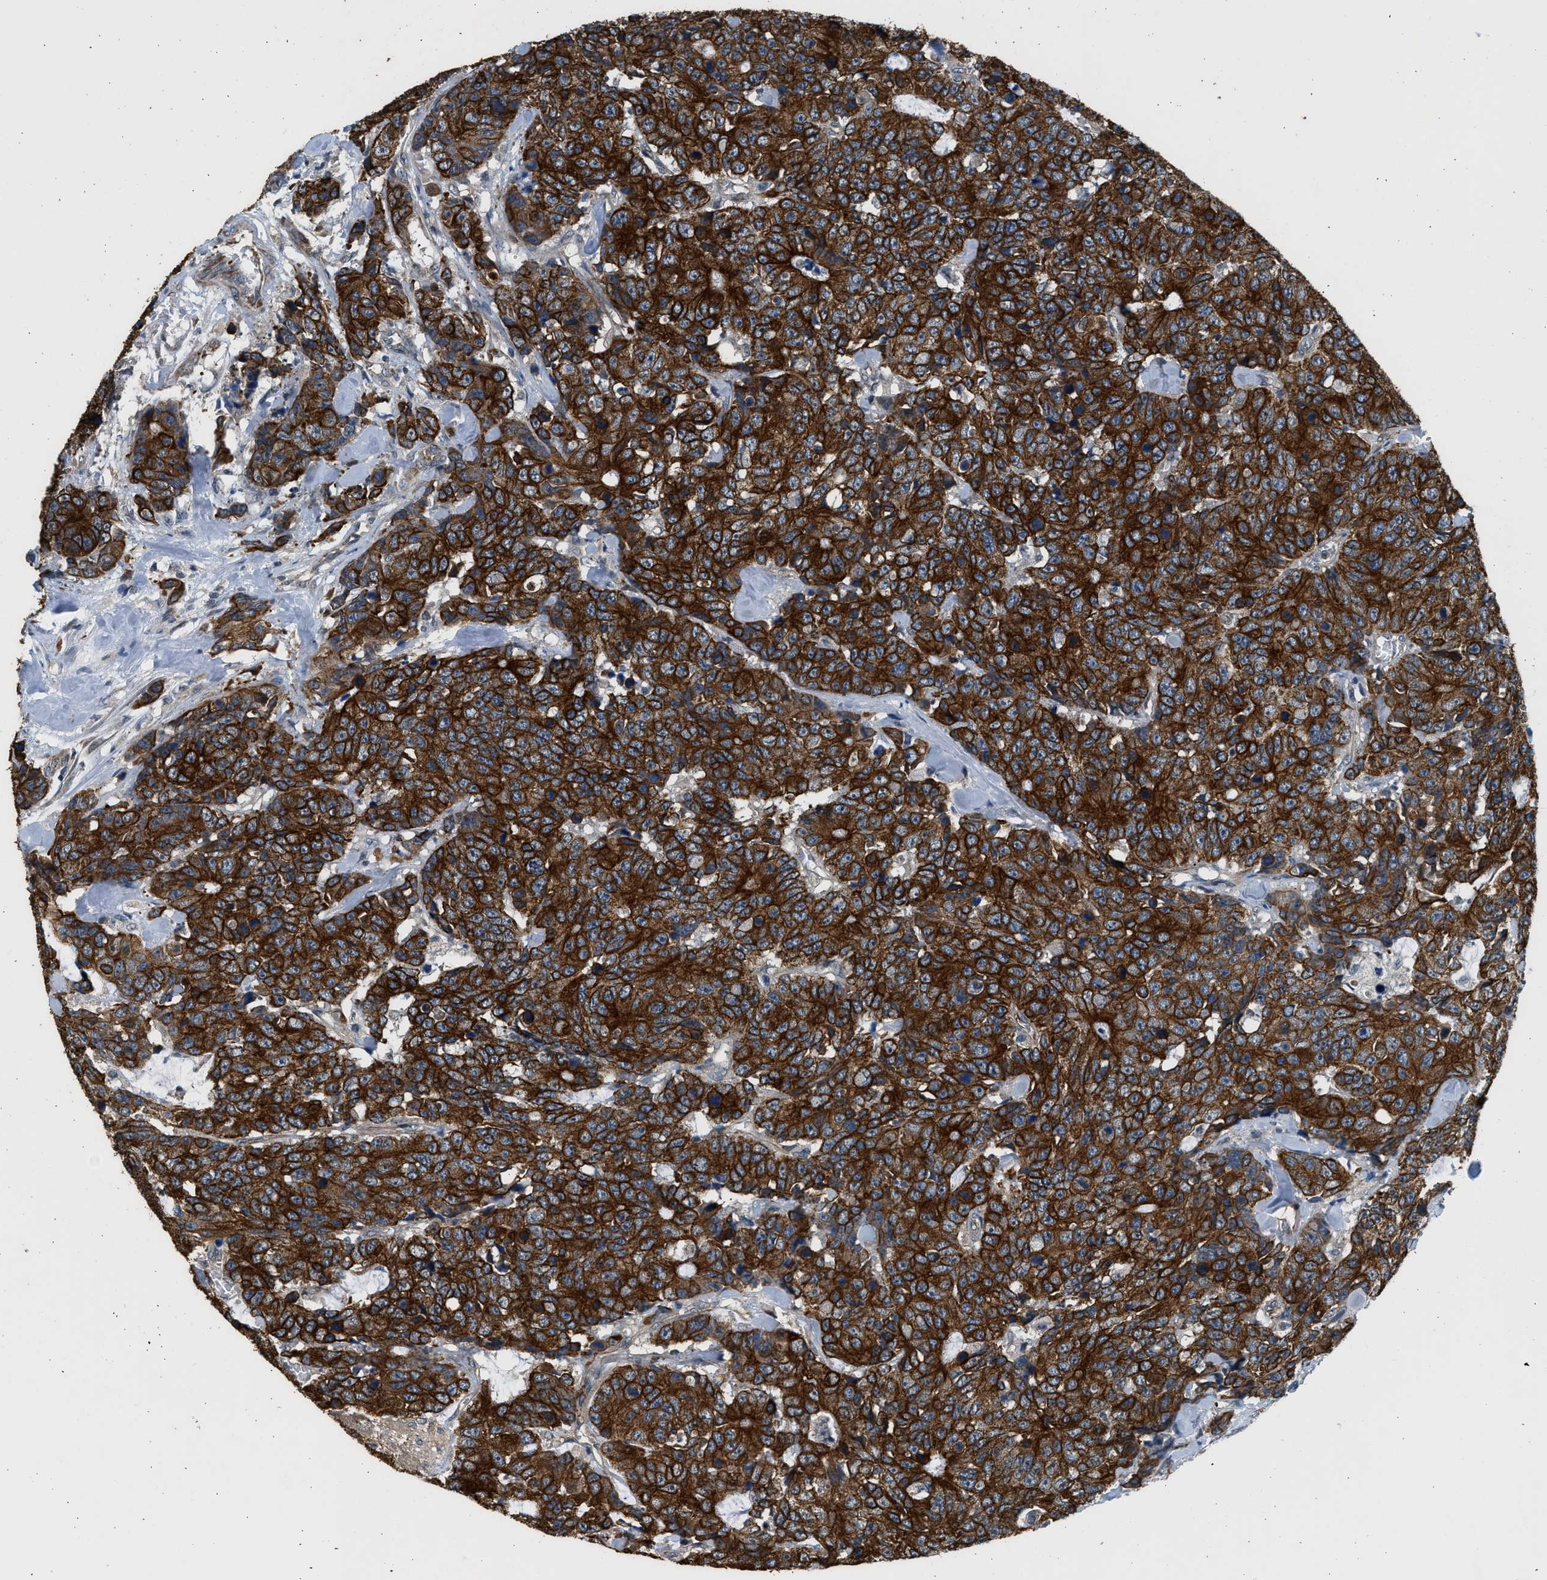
{"staining": {"intensity": "strong", "quantity": ">75%", "location": "cytoplasmic/membranous"}, "tissue": "colorectal cancer", "cell_type": "Tumor cells", "image_type": "cancer", "snomed": [{"axis": "morphology", "description": "Adenocarcinoma, NOS"}, {"axis": "topography", "description": "Colon"}], "caption": "Immunohistochemical staining of human adenocarcinoma (colorectal) demonstrates strong cytoplasmic/membranous protein expression in approximately >75% of tumor cells.", "gene": "PCLO", "patient": {"sex": "female", "age": 86}}